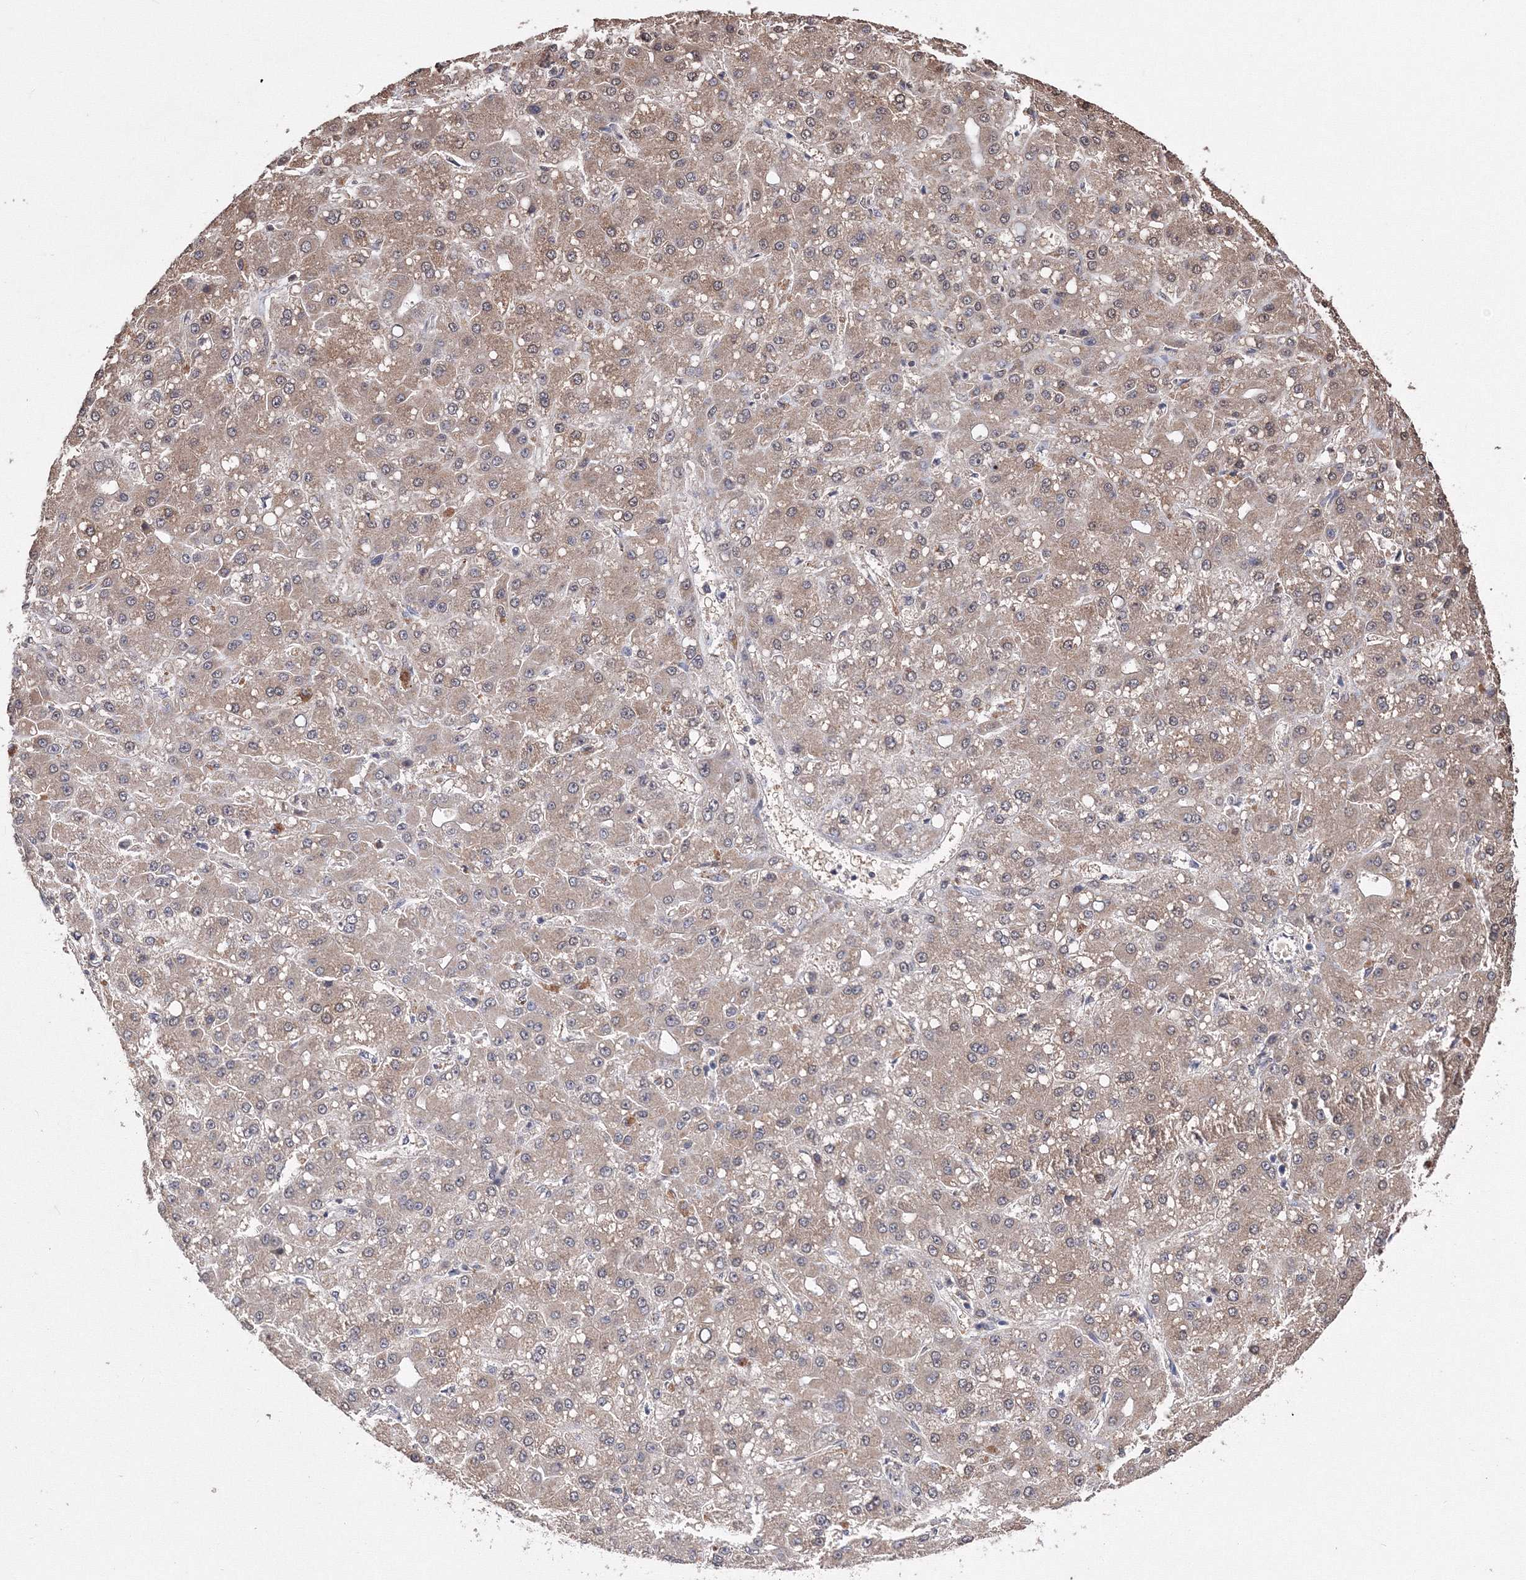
{"staining": {"intensity": "weak", "quantity": ">75%", "location": "cytoplasmic/membranous"}, "tissue": "liver cancer", "cell_type": "Tumor cells", "image_type": "cancer", "snomed": [{"axis": "morphology", "description": "Carcinoma, Hepatocellular, NOS"}, {"axis": "topography", "description": "Liver"}], "caption": "Brown immunohistochemical staining in liver cancer demonstrates weak cytoplasmic/membranous expression in approximately >75% of tumor cells. Nuclei are stained in blue.", "gene": "GPN1", "patient": {"sex": "male", "age": 67}}